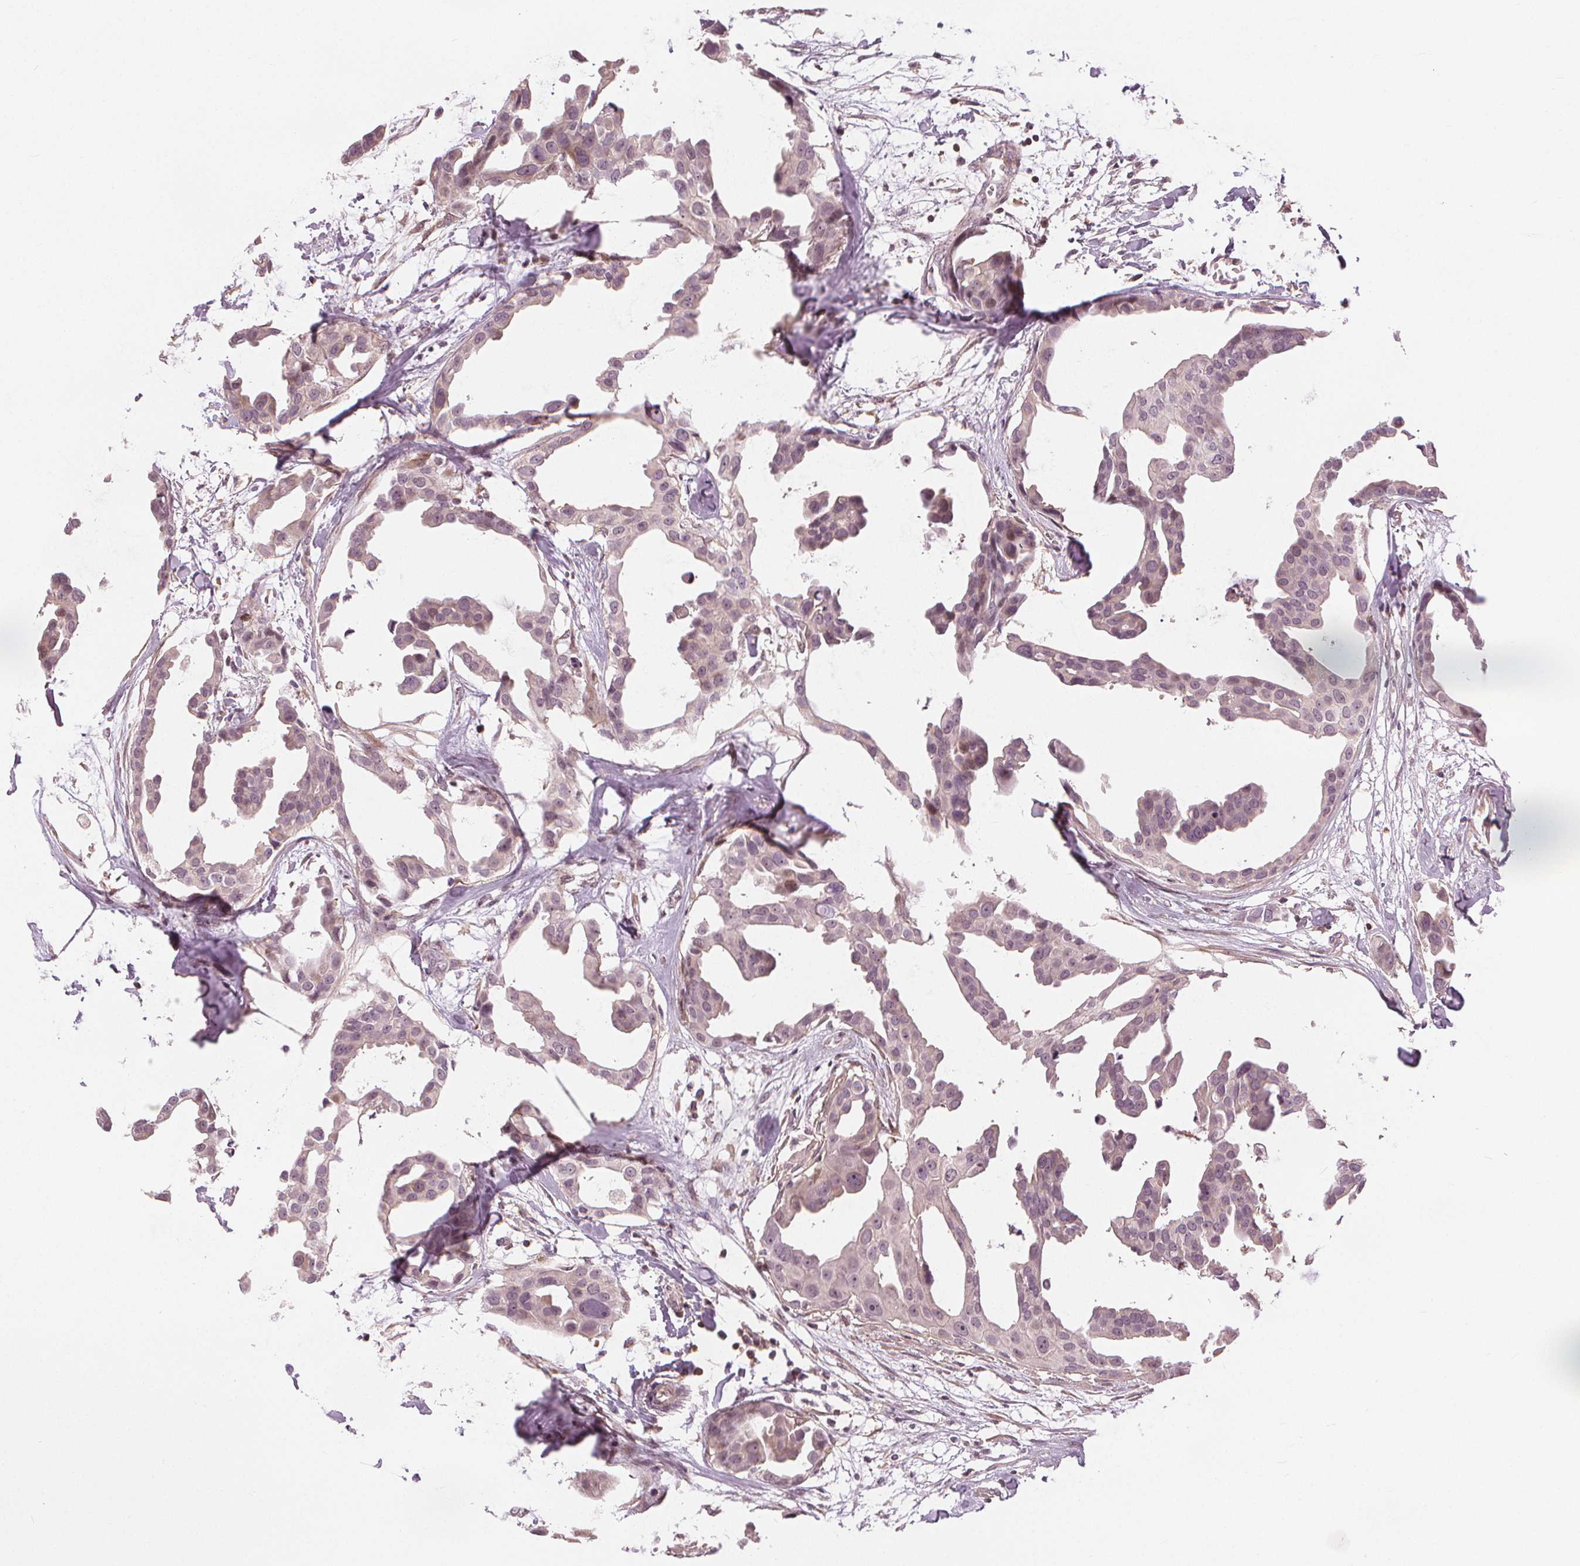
{"staining": {"intensity": "weak", "quantity": "<25%", "location": "nuclear"}, "tissue": "breast cancer", "cell_type": "Tumor cells", "image_type": "cancer", "snomed": [{"axis": "morphology", "description": "Duct carcinoma"}, {"axis": "topography", "description": "Breast"}], "caption": "DAB immunohistochemical staining of breast cancer shows no significant staining in tumor cells.", "gene": "SLC34A1", "patient": {"sex": "female", "age": 38}}